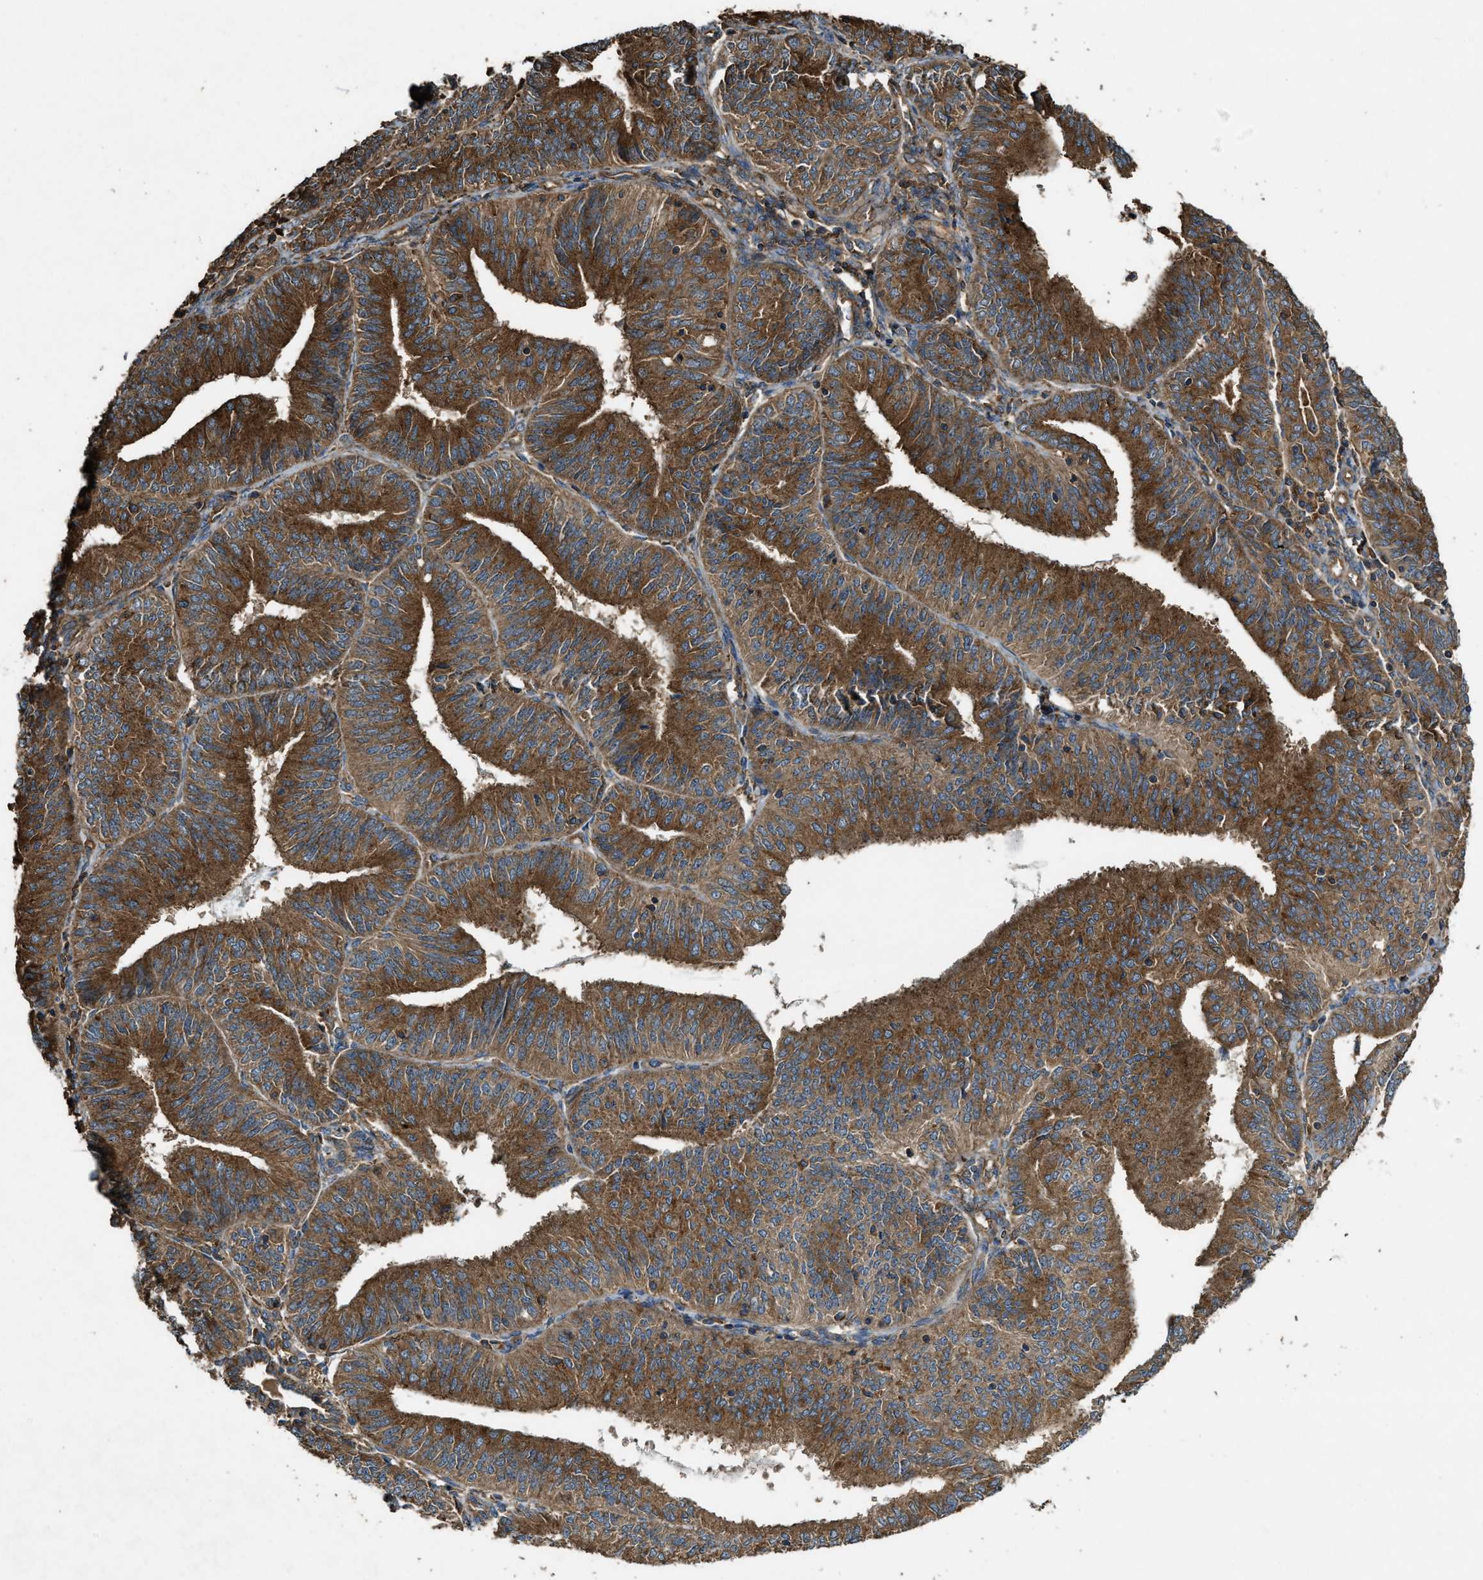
{"staining": {"intensity": "strong", "quantity": ">75%", "location": "cytoplasmic/membranous"}, "tissue": "endometrial cancer", "cell_type": "Tumor cells", "image_type": "cancer", "snomed": [{"axis": "morphology", "description": "Adenocarcinoma, NOS"}, {"axis": "topography", "description": "Endometrium"}], "caption": "Protein staining displays strong cytoplasmic/membranous positivity in approximately >75% of tumor cells in adenocarcinoma (endometrial).", "gene": "MAP3K8", "patient": {"sex": "female", "age": 58}}